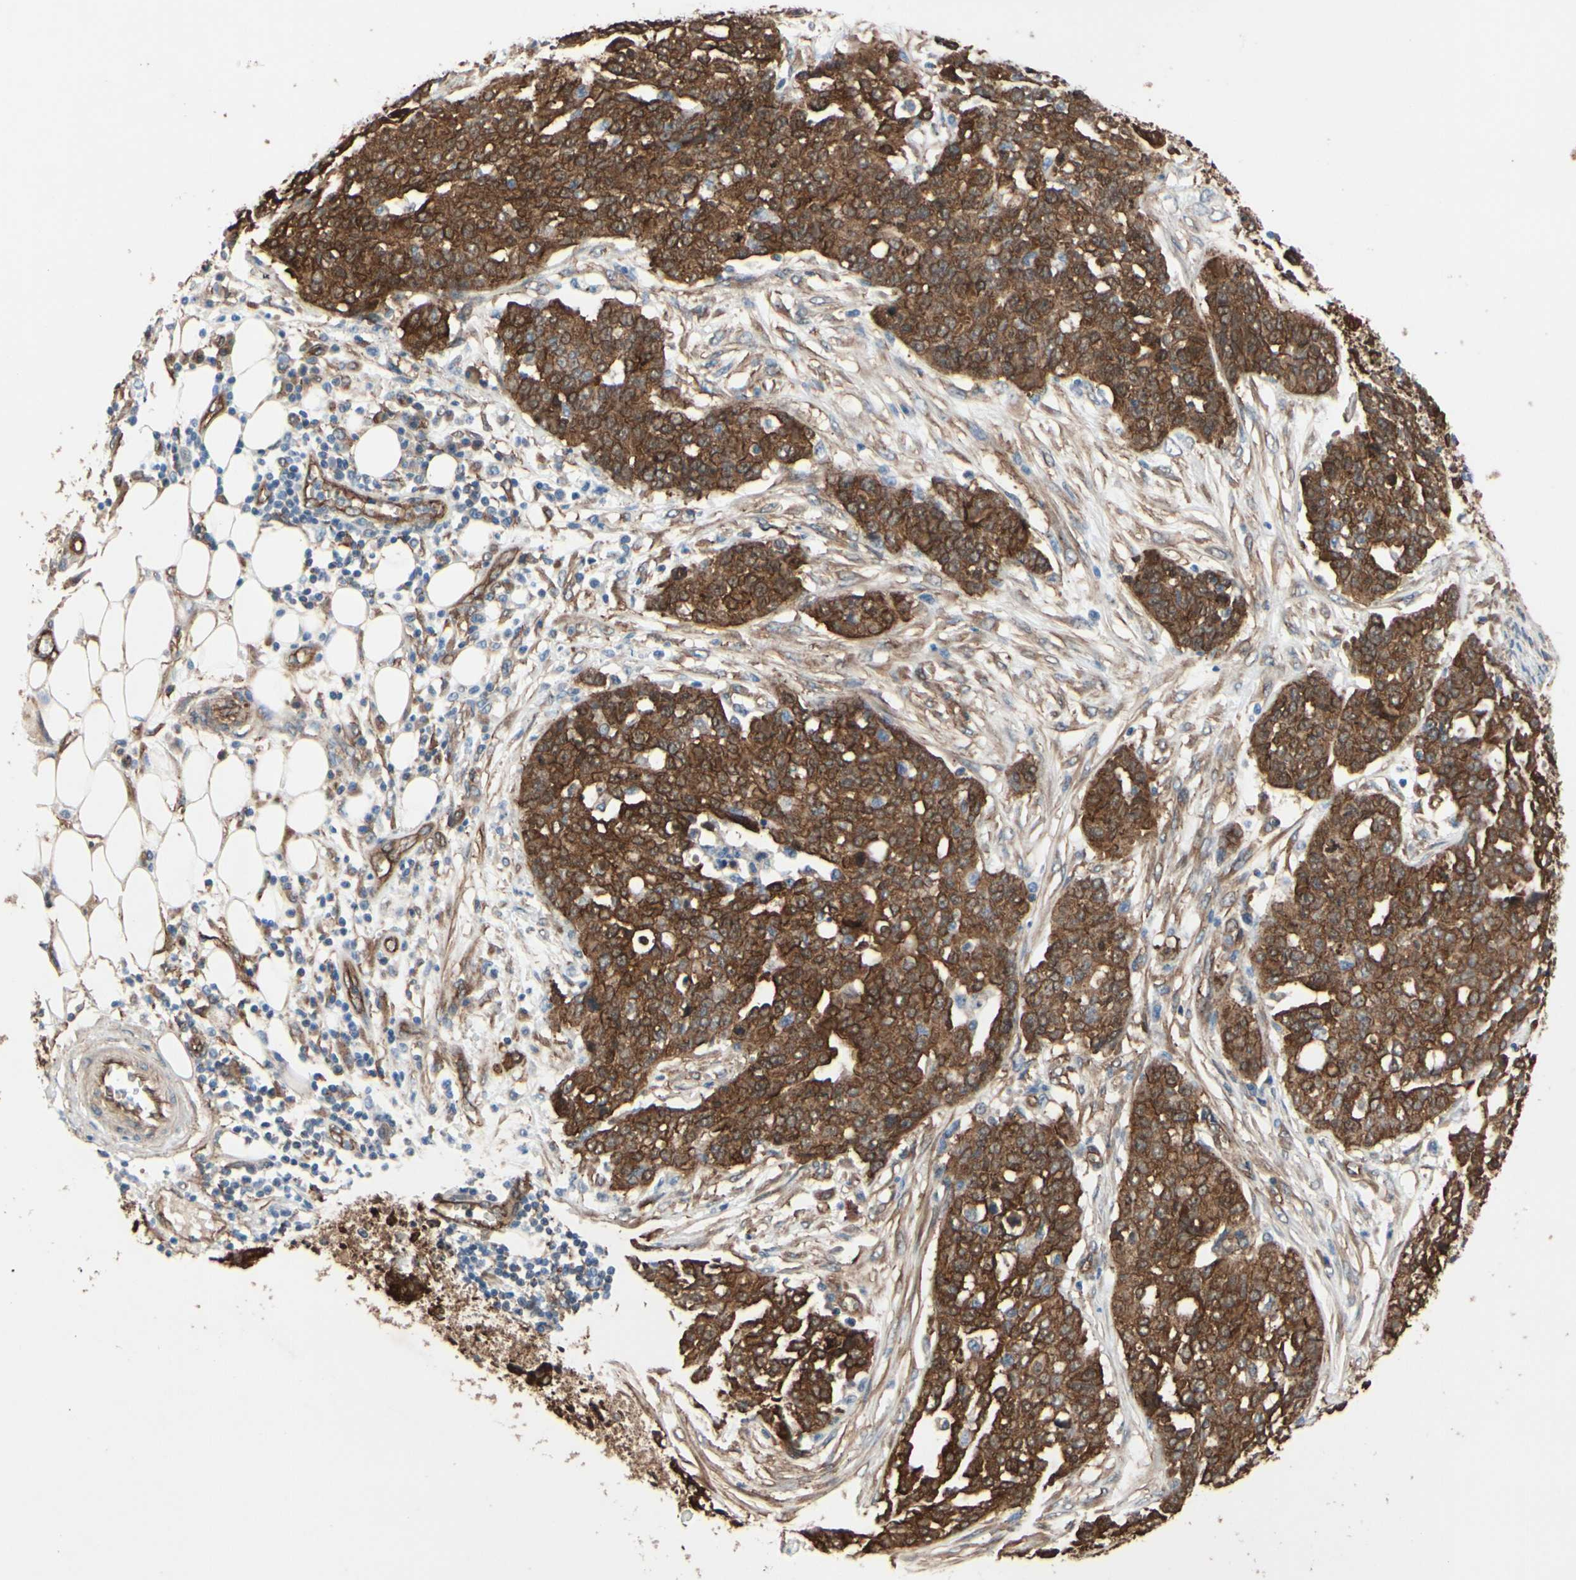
{"staining": {"intensity": "moderate", "quantity": ">75%", "location": "cytoplasmic/membranous"}, "tissue": "ovarian cancer", "cell_type": "Tumor cells", "image_type": "cancer", "snomed": [{"axis": "morphology", "description": "Cystadenocarcinoma, serous, NOS"}, {"axis": "topography", "description": "Soft tissue"}, {"axis": "topography", "description": "Ovary"}], "caption": "Protein expression by immunohistochemistry displays moderate cytoplasmic/membranous staining in approximately >75% of tumor cells in ovarian cancer.", "gene": "CTTNBP2", "patient": {"sex": "female", "age": 57}}